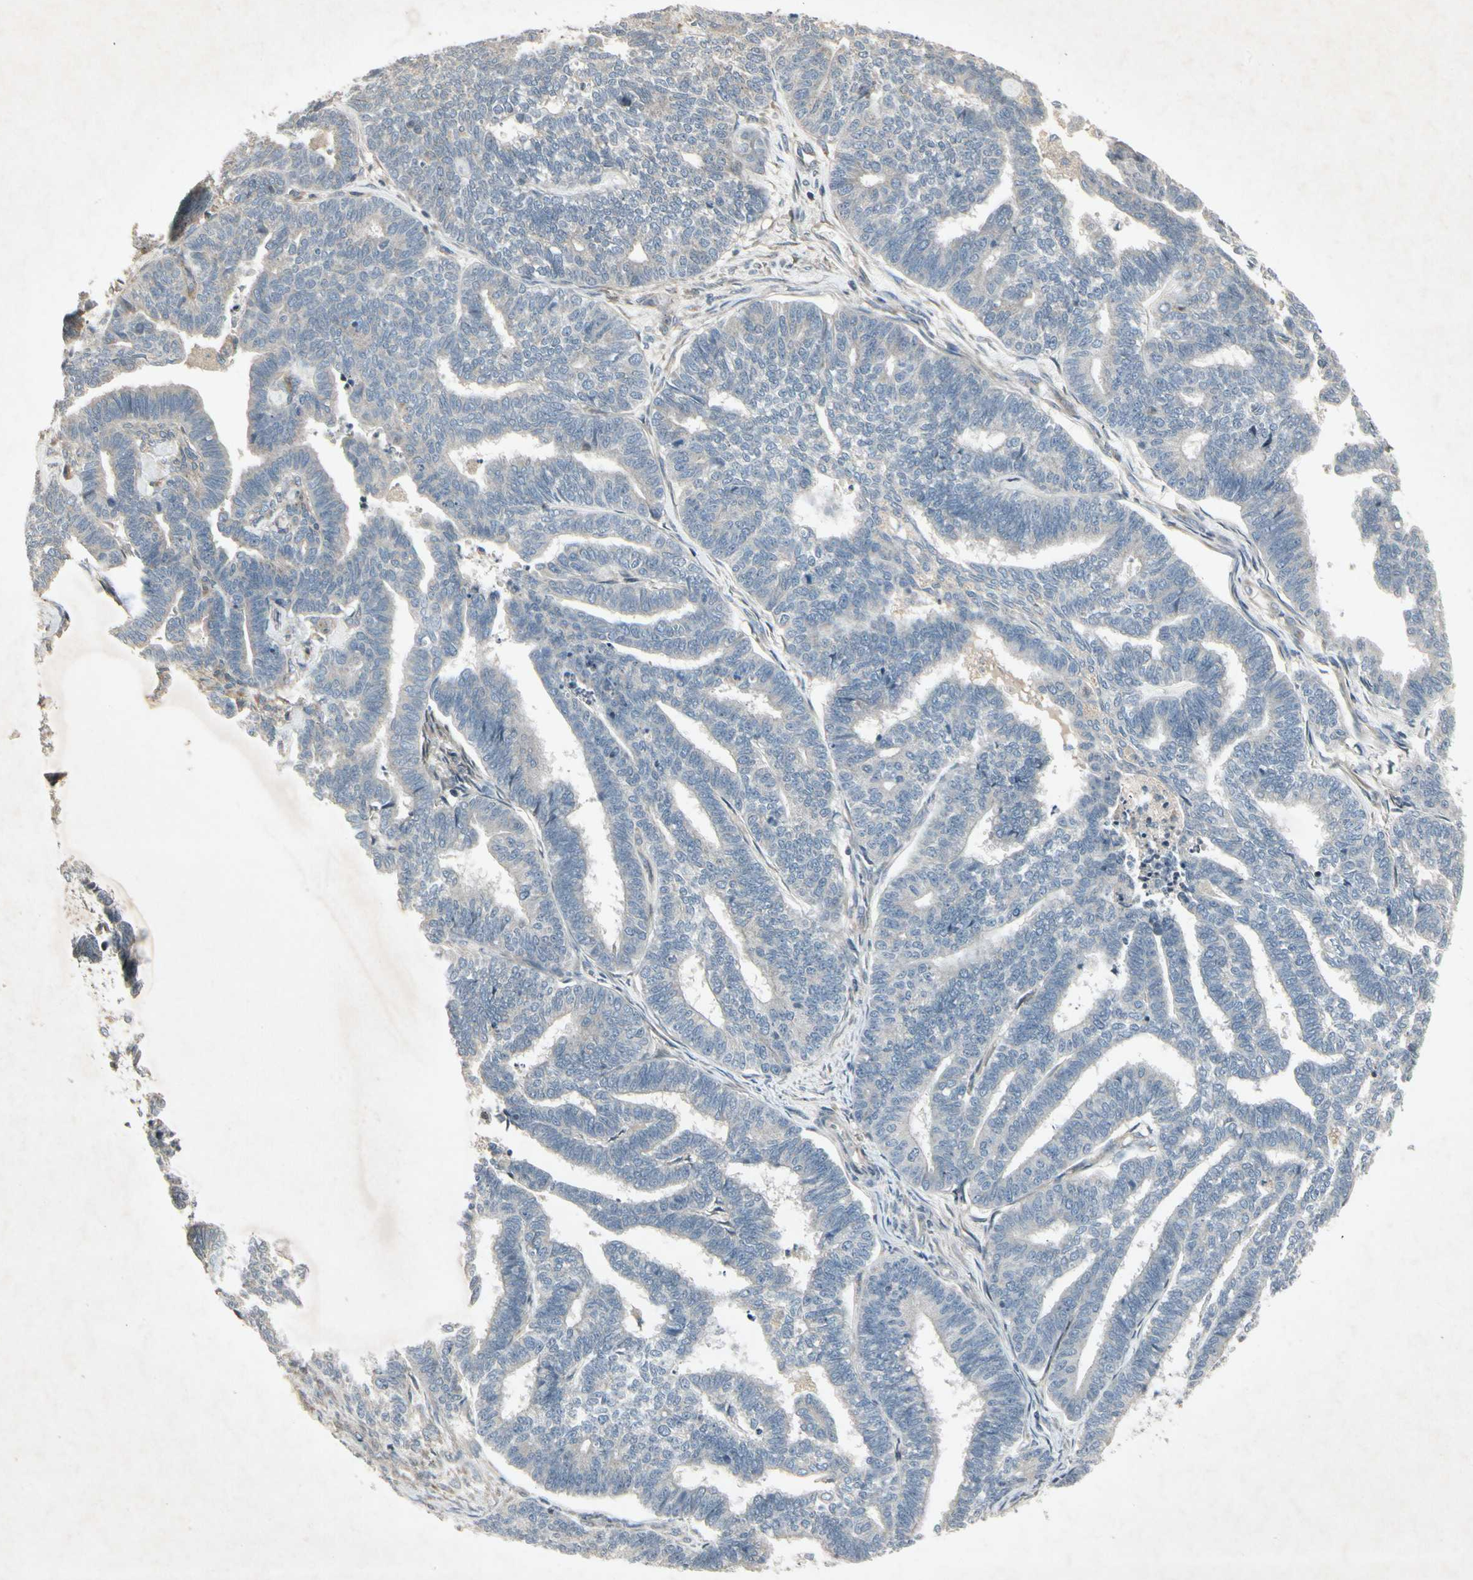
{"staining": {"intensity": "negative", "quantity": "none", "location": "none"}, "tissue": "endometrial cancer", "cell_type": "Tumor cells", "image_type": "cancer", "snomed": [{"axis": "morphology", "description": "Adenocarcinoma, NOS"}, {"axis": "topography", "description": "Endometrium"}], "caption": "IHC of human endometrial cancer (adenocarcinoma) shows no expression in tumor cells. (IHC, brightfield microscopy, high magnification).", "gene": "TEK", "patient": {"sex": "female", "age": 70}}